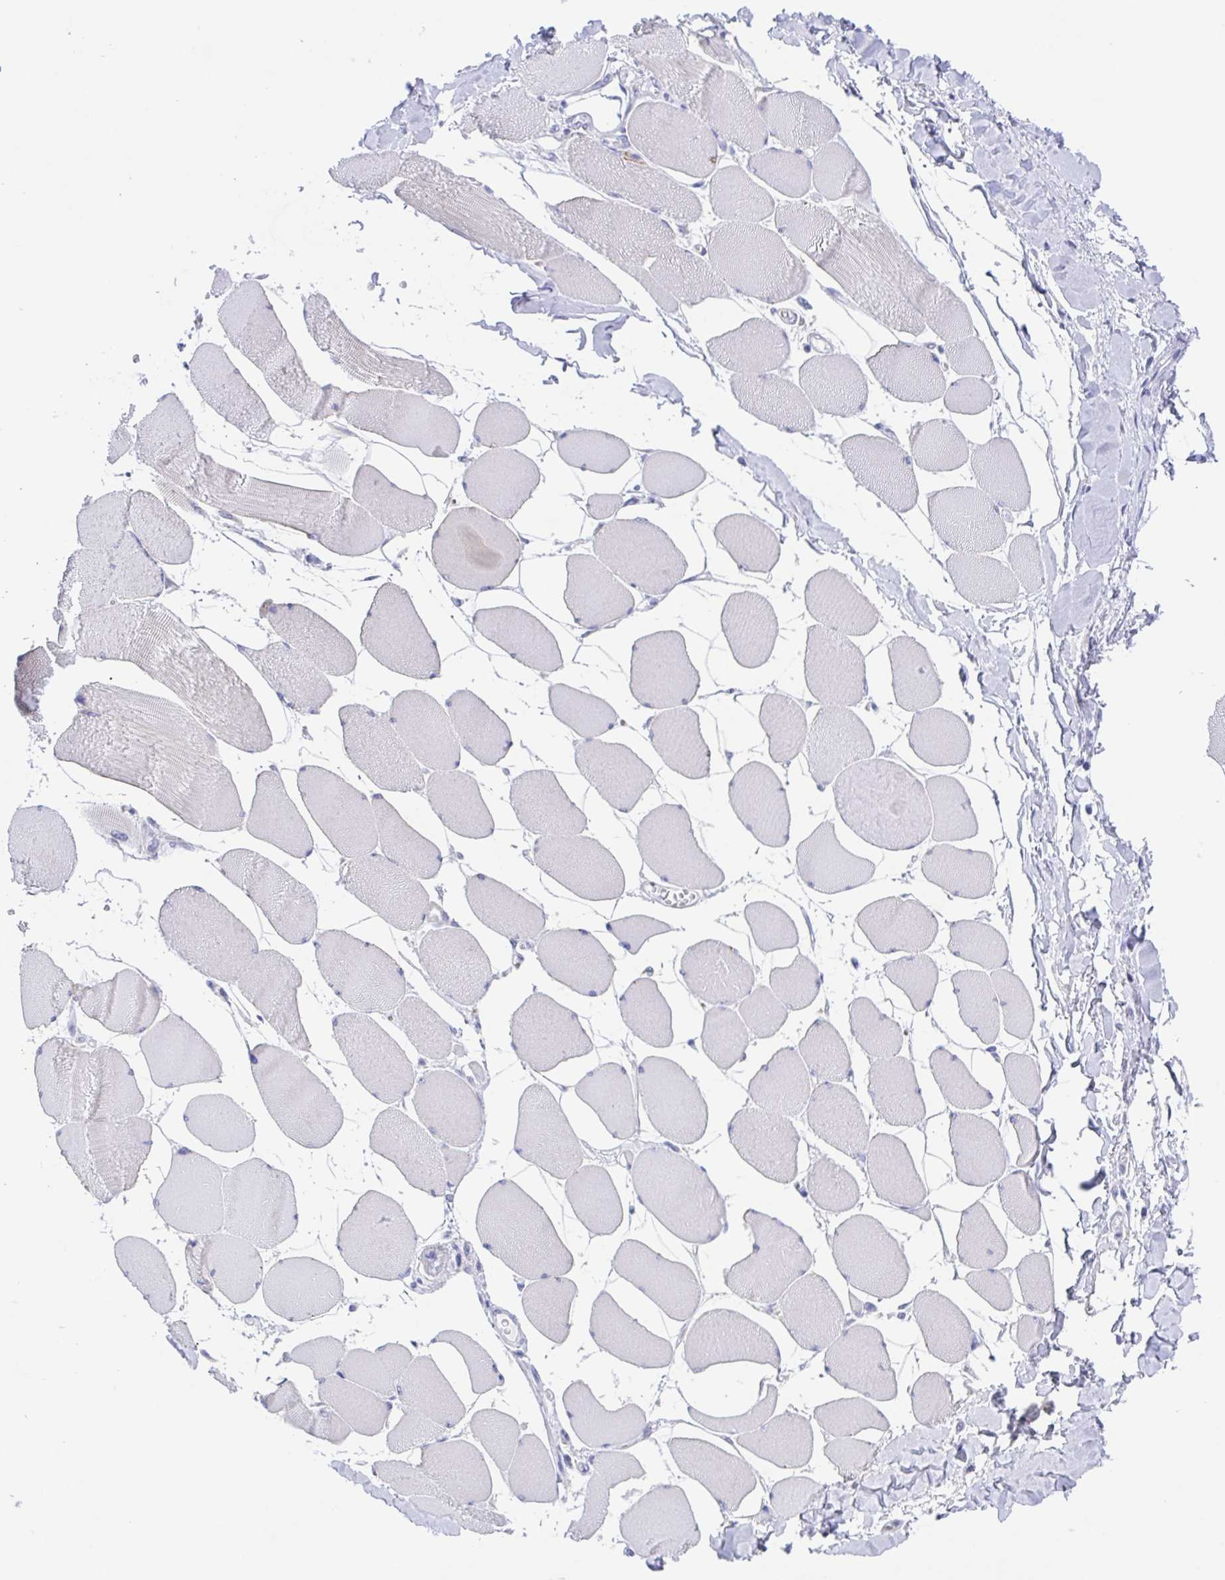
{"staining": {"intensity": "negative", "quantity": "none", "location": "none"}, "tissue": "skeletal muscle", "cell_type": "Myocytes", "image_type": "normal", "snomed": [{"axis": "morphology", "description": "Normal tissue, NOS"}, {"axis": "topography", "description": "Skeletal muscle"}], "caption": "High power microscopy image of an immunohistochemistry micrograph of normal skeletal muscle, revealing no significant staining in myocytes.", "gene": "MUCL3", "patient": {"sex": "female", "age": 75}}